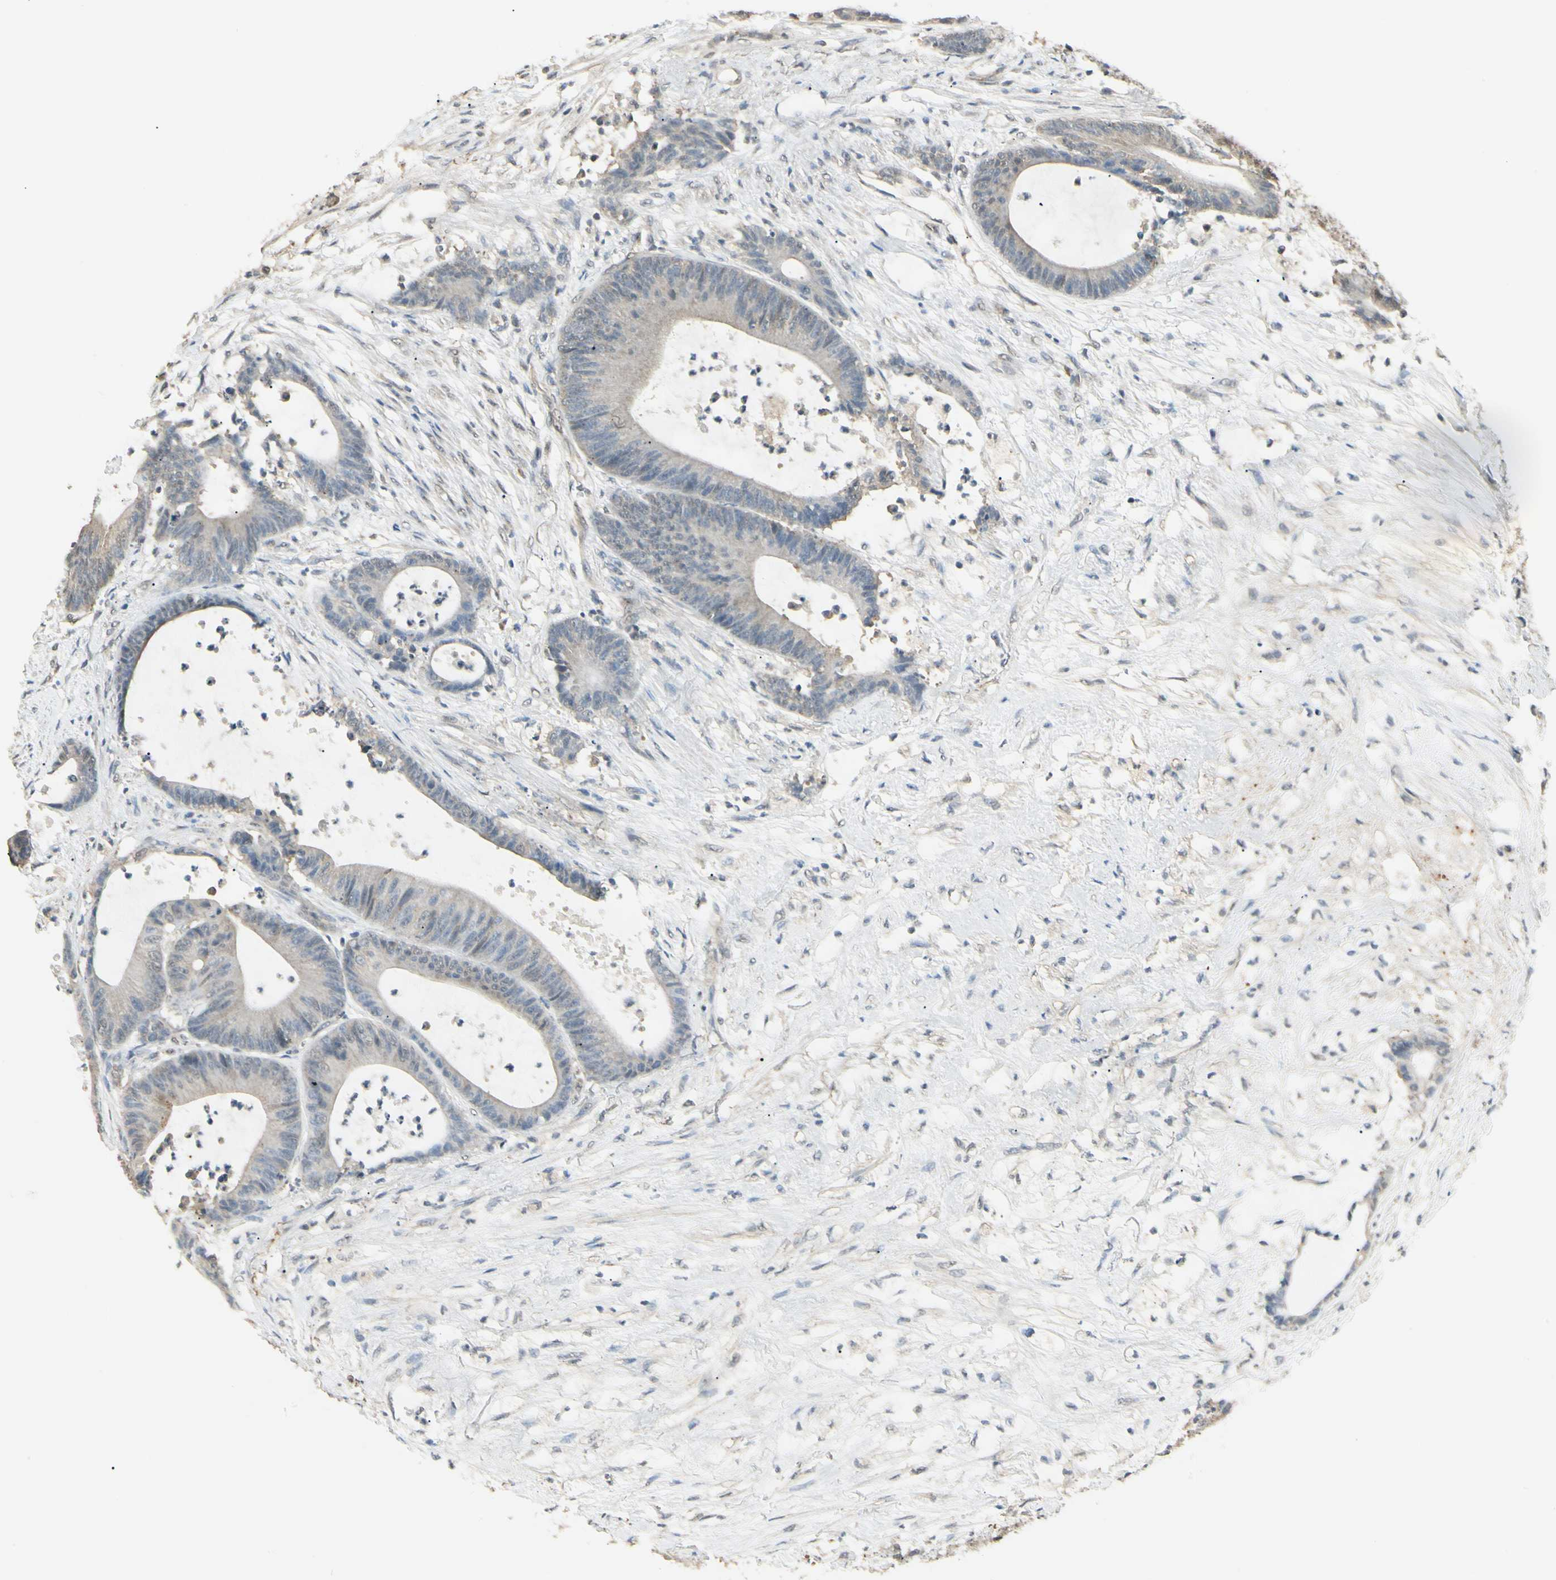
{"staining": {"intensity": "negative", "quantity": "none", "location": "none"}, "tissue": "colorectal cancer", "cell_type": "Tumor cells", "image_type": "cancer", "snomed": [{"axis": "morphology", "description": "Adenocarcinoma, NOS"}, {"axis": "topography", "description": "Colon"}], "caption": "IHC photomicrograph of colorectal adenocarcinoma stained for a protein (brown), which demonstrates no positivity in tumor cells.", "gene": "SGCA", "patient": {"sex": "female", "age": 84}}